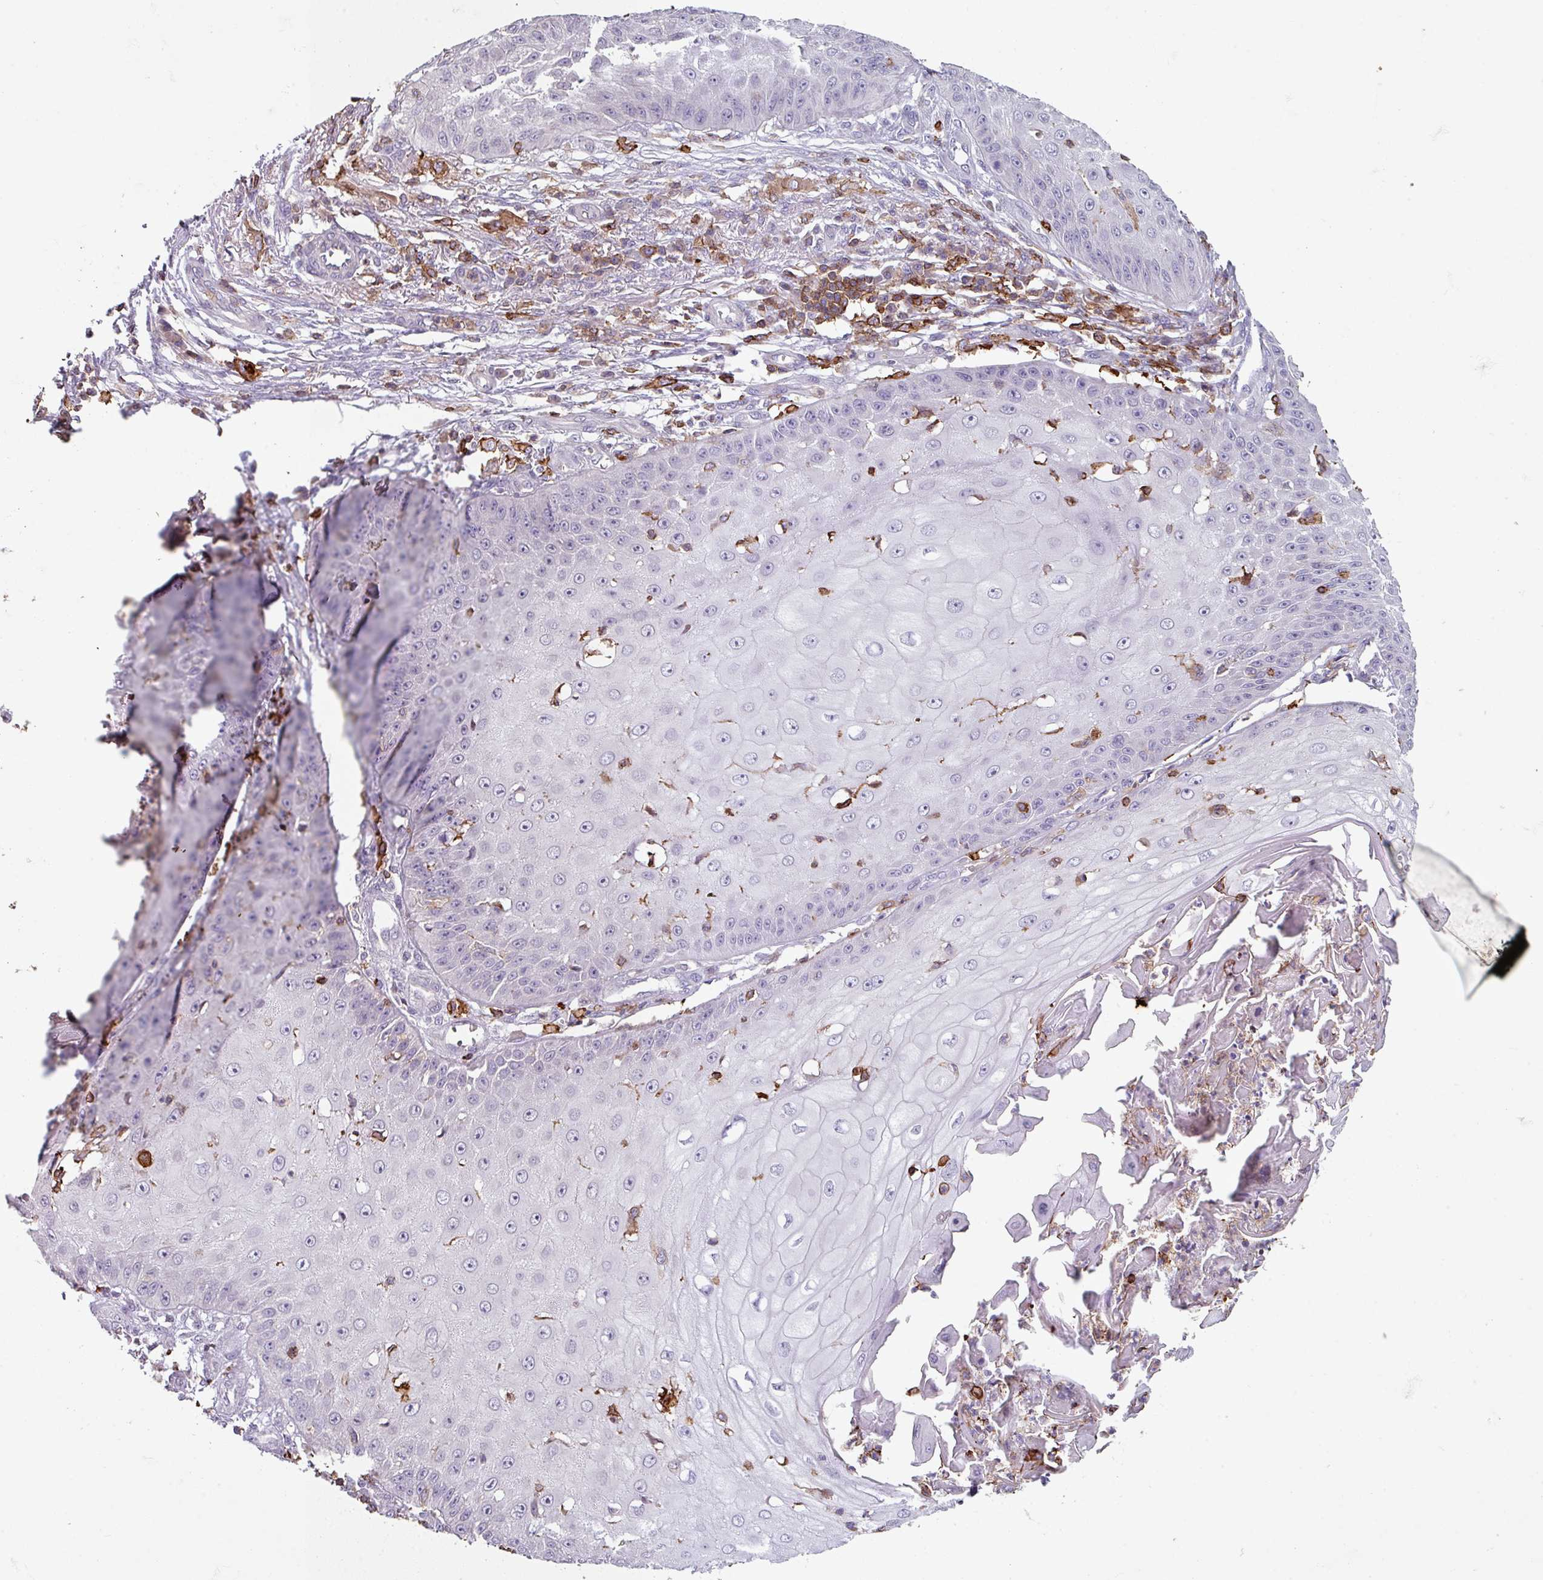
{"staining": {"intensity": "negative", "quantity": "none", "location": "none"}, "tissue": "skin cancer", "cell_type": "Tumor cells", "image_type": "cancer", "snomed": [{"axis": "morphology", "description": "Squamous cell carcinoma, NOS"}, {"axis": "topography", "description": "Skin"}], "caption": "This is a photomicrograph of immunohistochemistry staining of skin squamous cell carcinoma, which shows no expression in tumor cells.", "gene": "NEDD9", "patient": {"sex": "male", "age": 70}}